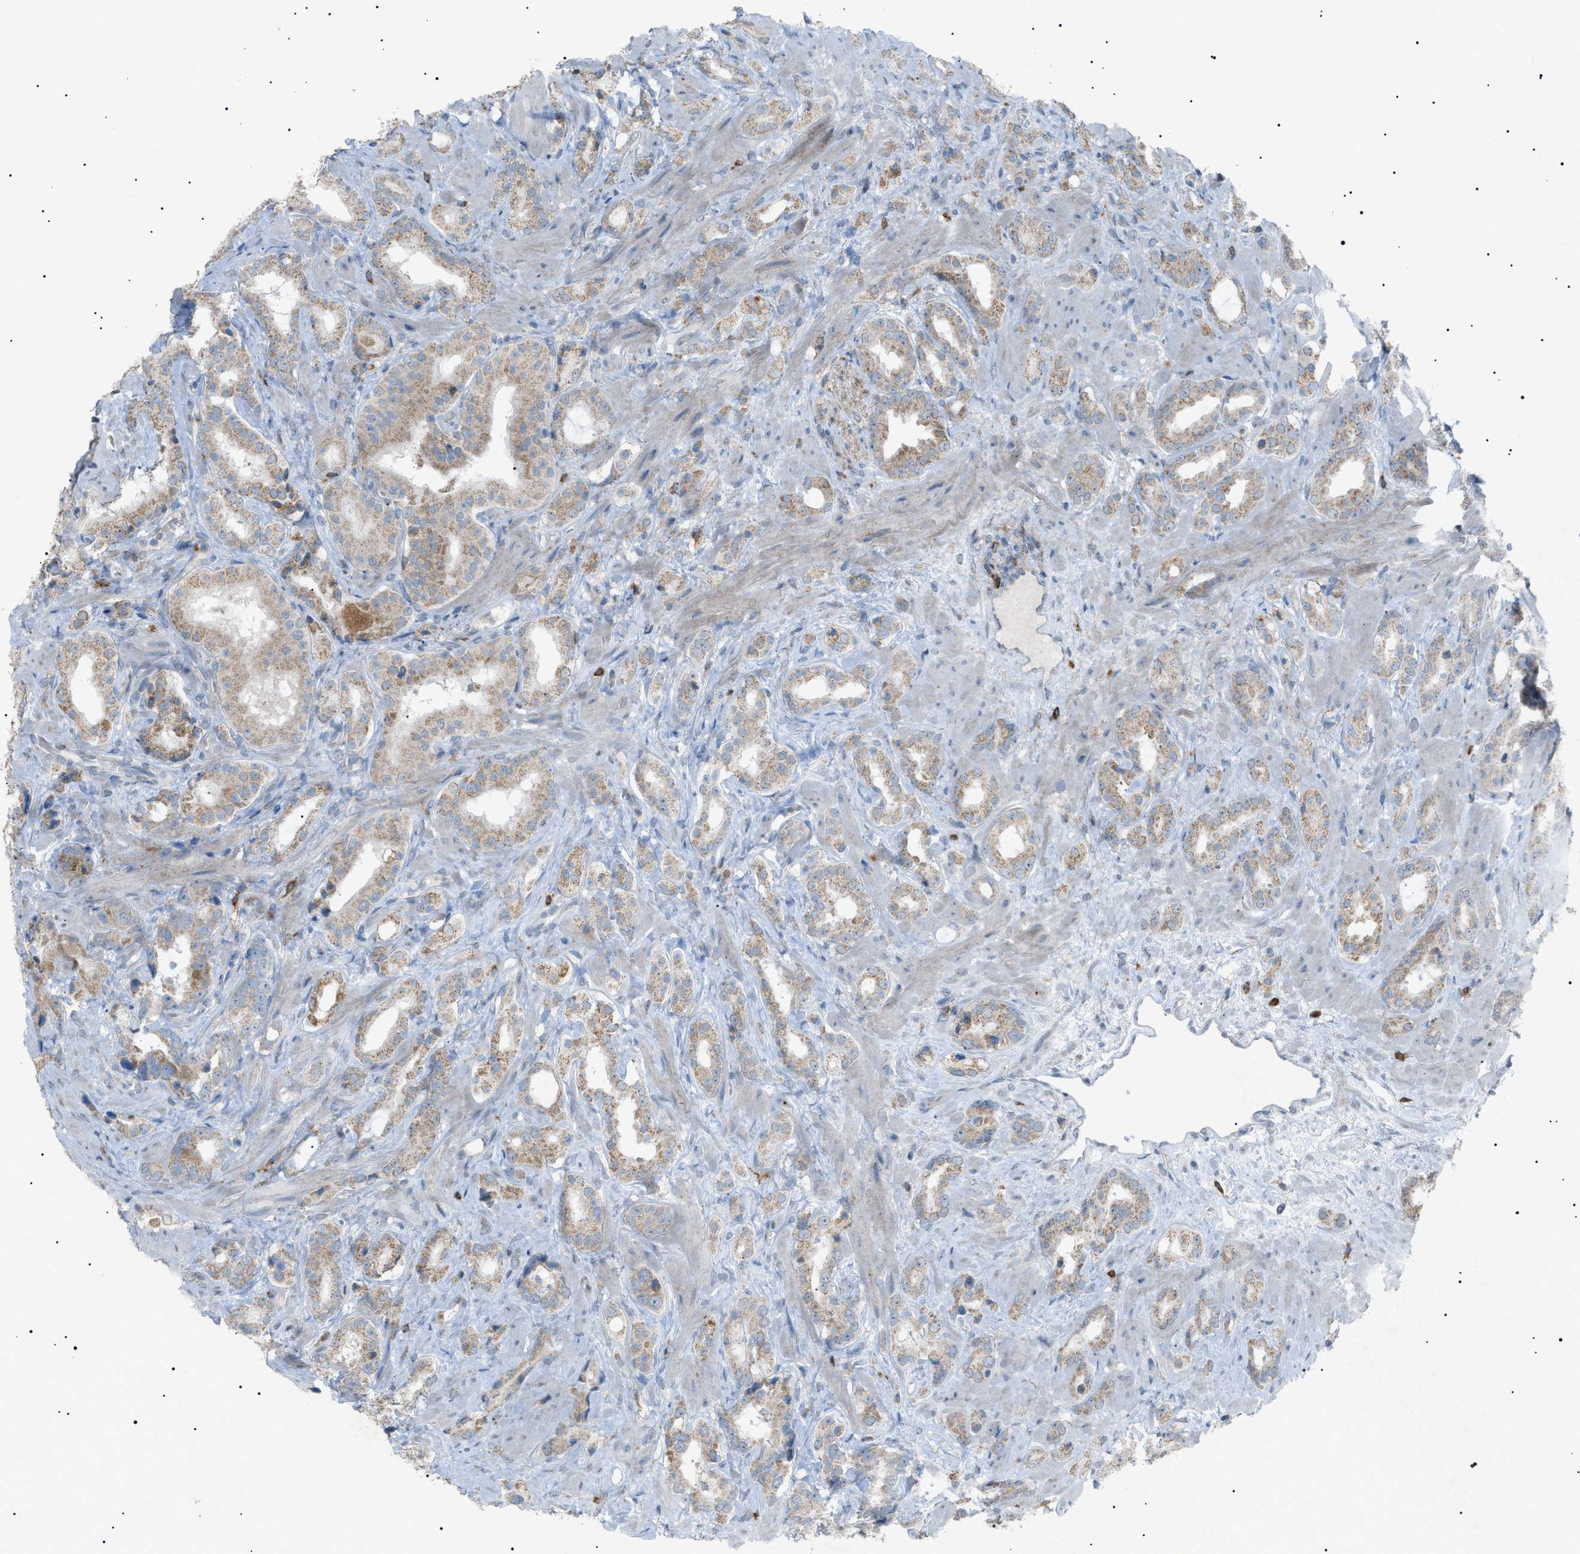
{"staining": {"intensity": "moderate", "quantity": "25%-75%", "location": "cytoplasmic/membranous"}, "tissue": "prostate cancer", "cell_type": "Tumor cells", "image_type": "cancer", "snomed": [{"axis": "morphology", "description": "Adenocarcinoma, High grade"}, {"axis": "topography", "description": "Prostate"}], "caption": "This image displays IHC staining of prostate cancer (adenocarcinoma (high-grade)), with medium moderate cytoplasmic/membranous staining in about 25%-75% of tumor cells.", "gene": "BTK", "patient": {"sex": "male", "age": 64}}